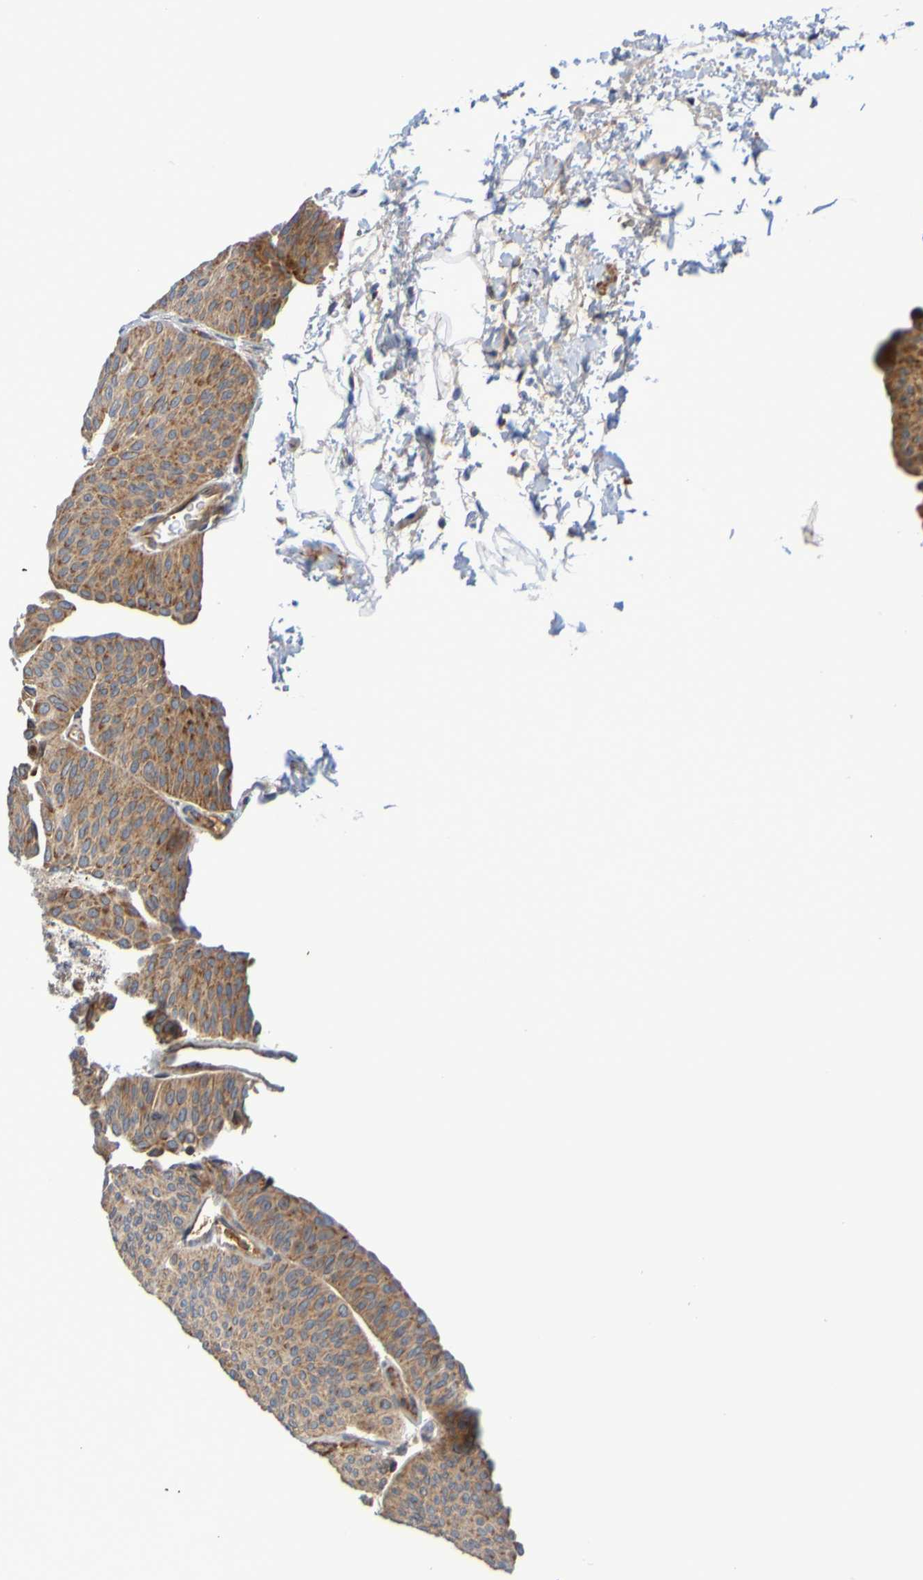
{"staining": {"intensity": "moderate", "quantity": ">75%", "location": "cytoplasmic/membranous"}, "tissue": "urothelial cancer", "cell_type": "Tumor cells", "image_type": "cancer", "snomed": [{"axis": "morphology", "description": "Urothelial carcinoma, Low grade"}, {"axis": "topography", "description": "Urinary bladder"}], "caption": "Protein analysis of low-grade urothelial carcinoma tissue exhibits moderate cytoplasmic/membranous expression in approximately >75% of tumor cells. (DAB IHC, brown staining for protein, blue staining for nuclei).", "gene": "CCDC51", "patient": {"sex": "female", "age": 60}}